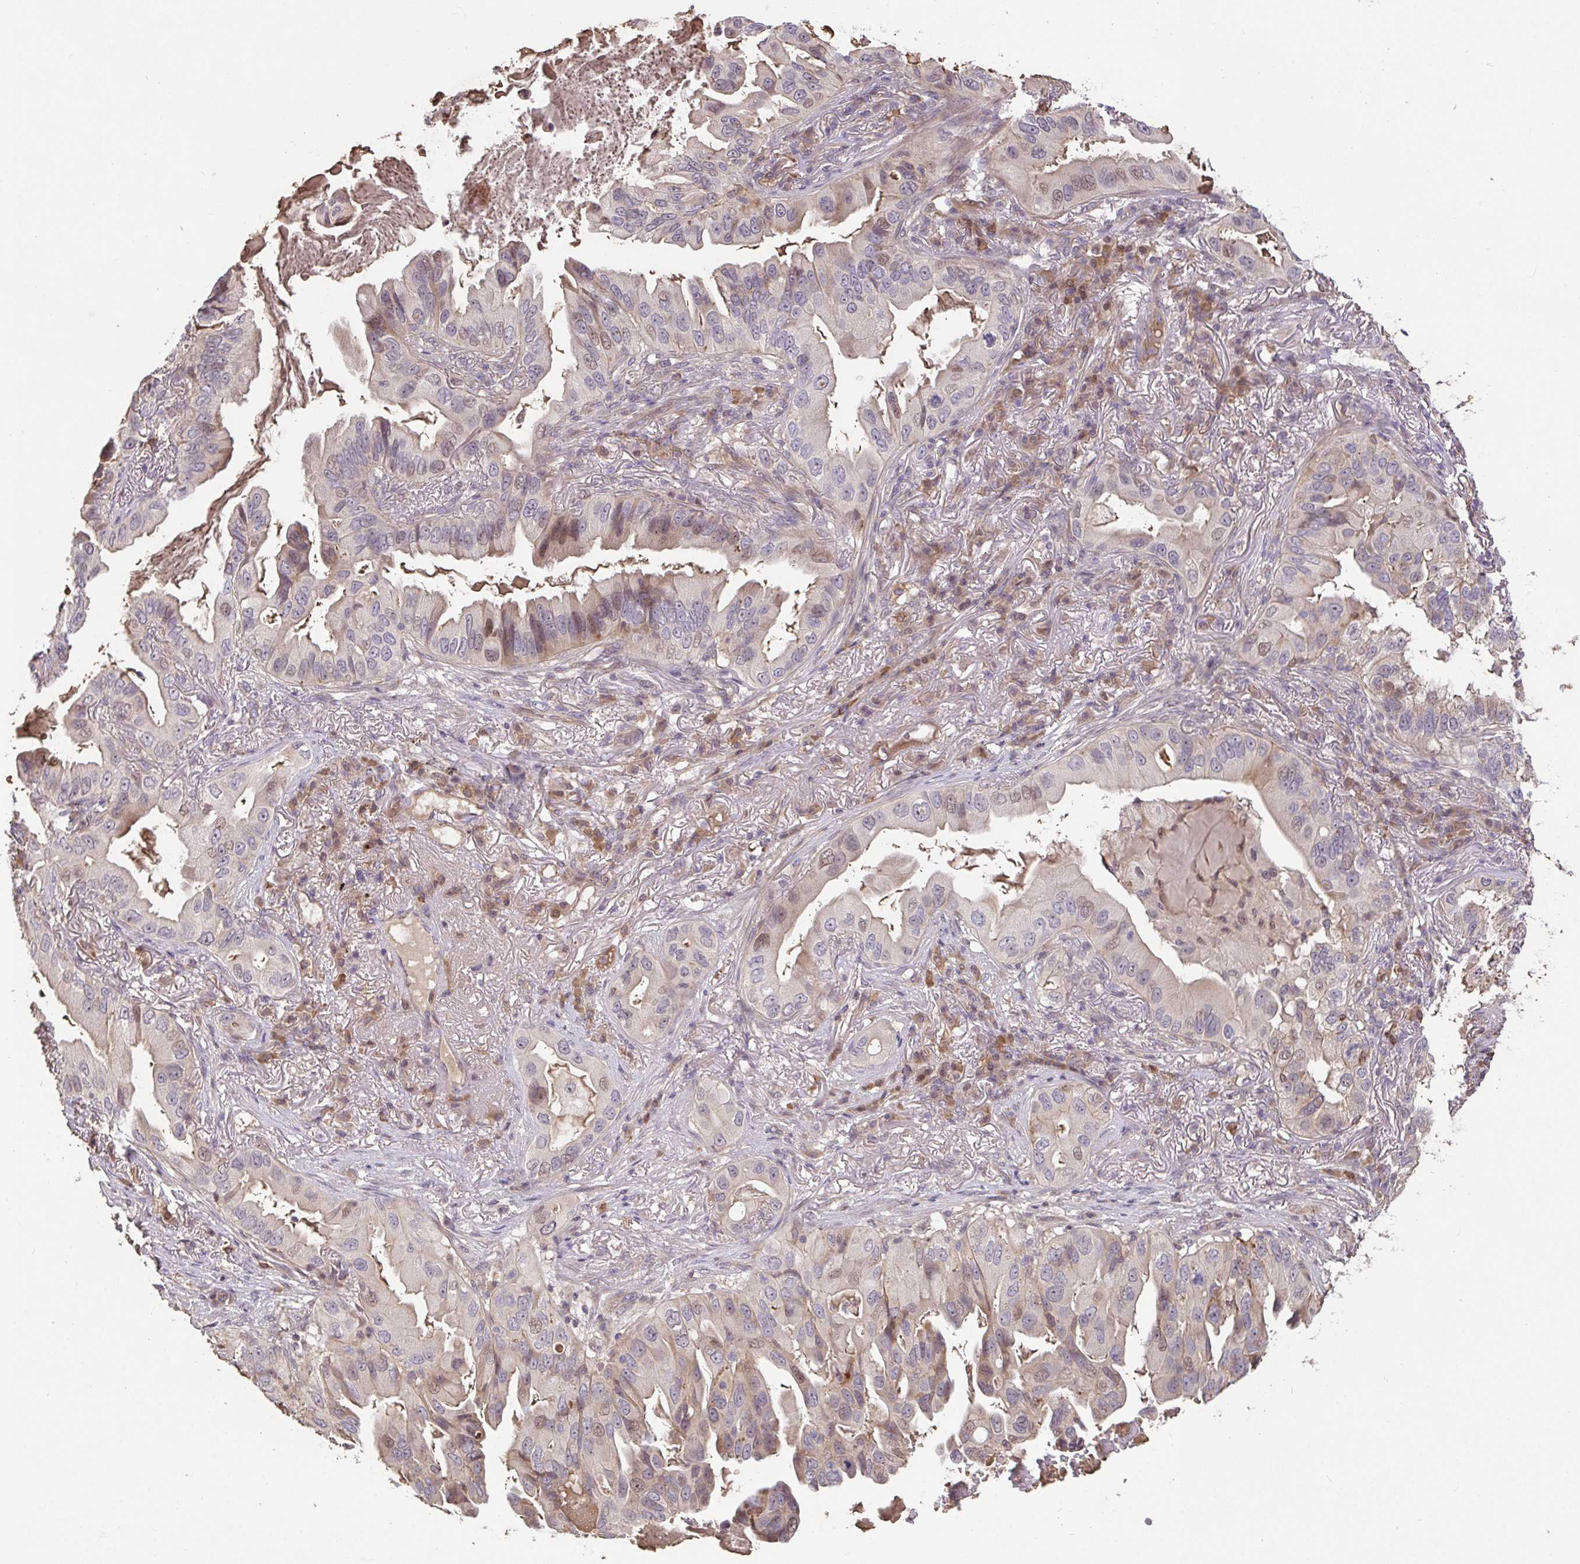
{"staining": {"intensity": "weak", "quantity": "<25%", "location": "nuclear"}, "tissue": "lung cancer", "cell_type": "Tumor cells", "image_type": "cancer", "snomed": [{"axis": "morphology", "description": "Adenocarcinoma, NOS"}, {"axis": "topography", "description": "Lung"}], "caption": "Photomicrograph shows no protein staining in tumor cells of lung cancer (adenocarcinoma) tissue.", "gene": "FCER1A", "patient": {"sex": "female", "age": 69}}